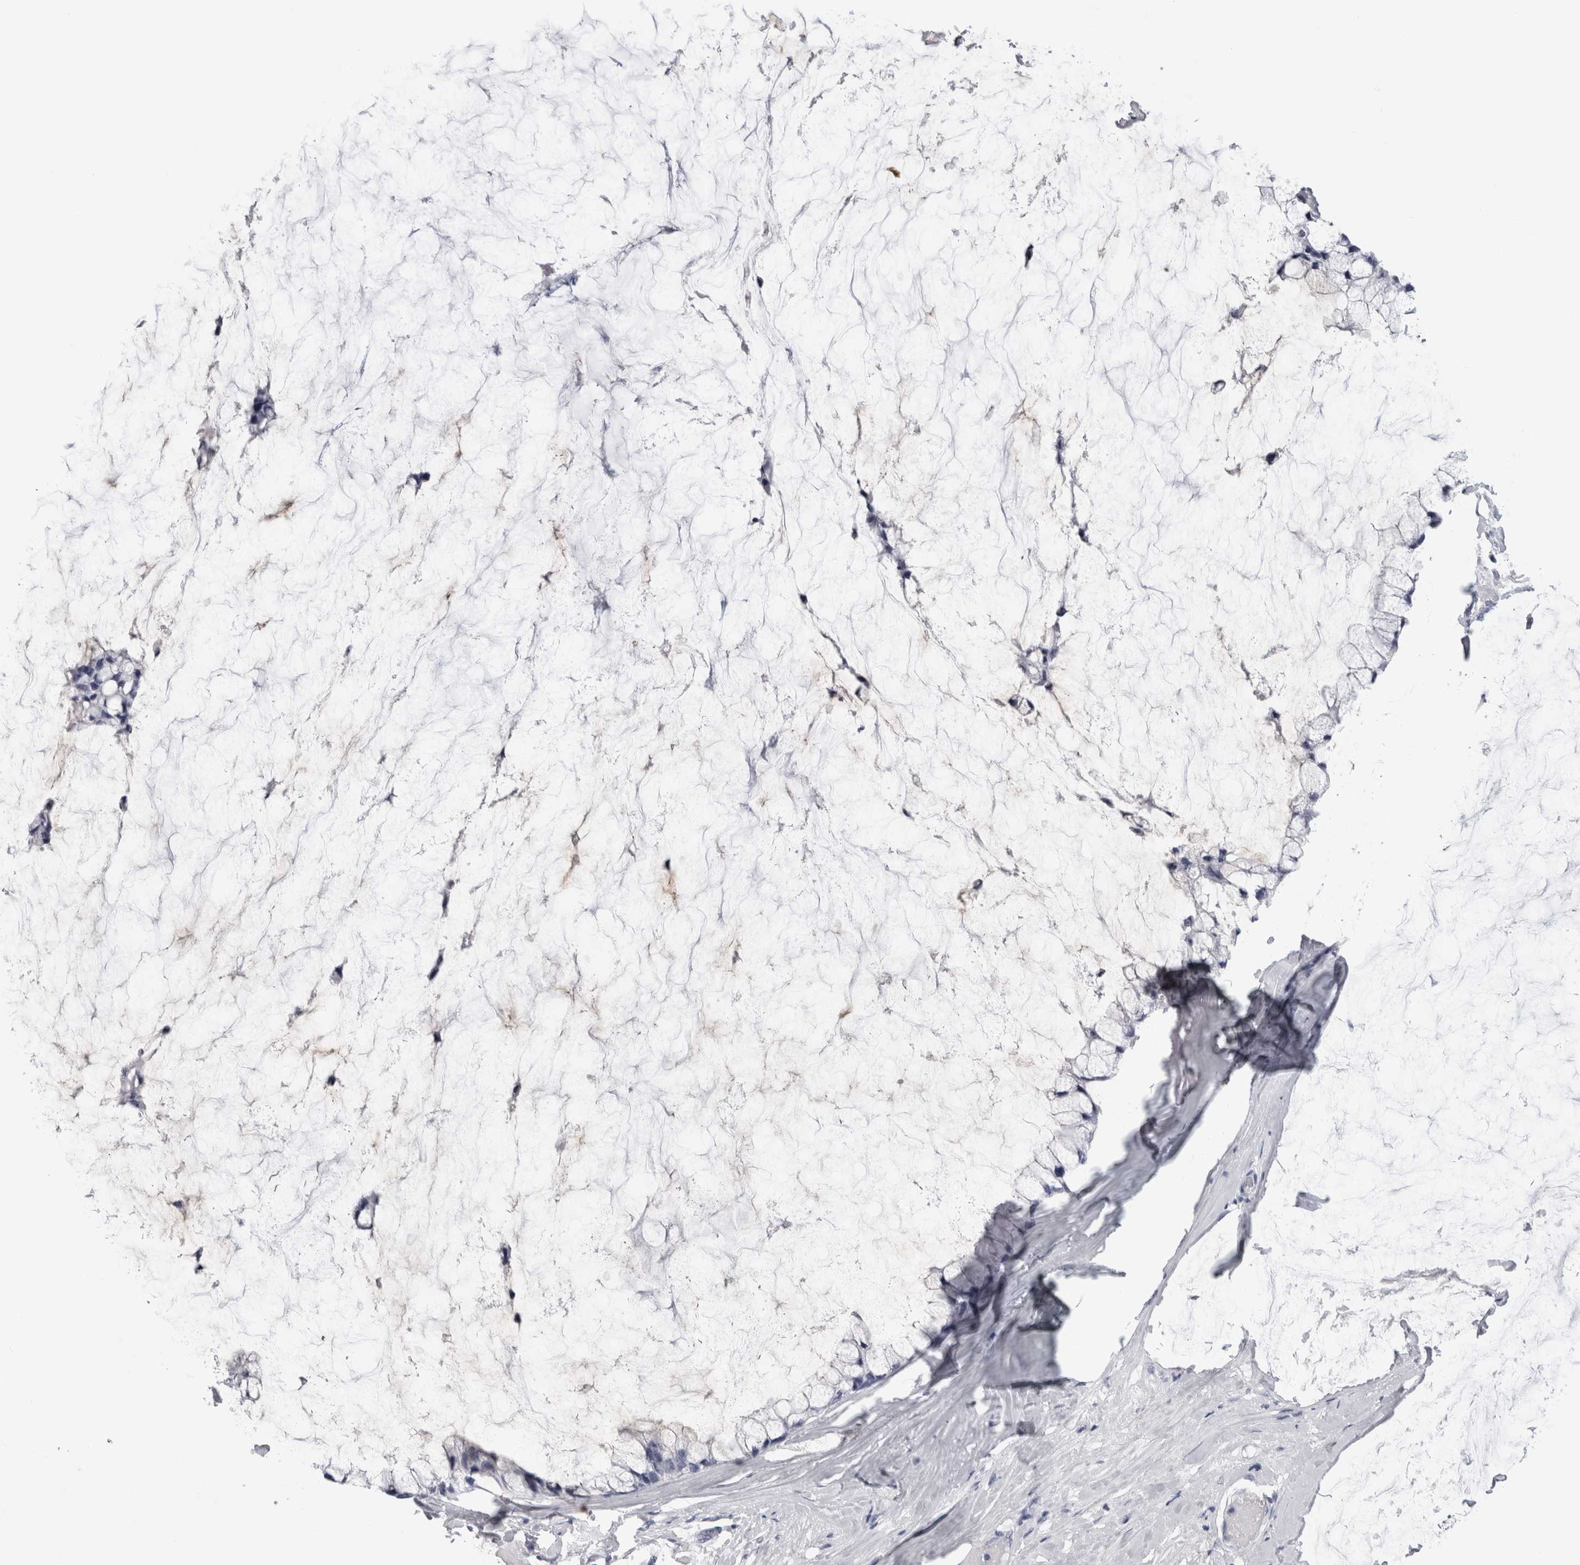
{"staining": {"intensity": "negative", "quantity": "none", "location": "none"}, "tissue": "ovarian cancer", "cell_type": "Tumor cells", "image_type": "cancer", "snomed": [{"axis": "morphology", "description": "Cystadenocarcinoma, mucinous, NOS"}, {"axis": "topography", "description": "Ovary"}], "caption": "Ovarian mucinous cystadenocarcinoma stained for a protein using immunohistochemistry (IHC) demonstrates no positivity tumor cells.", "gene": "AFMID", "patient": {"sex": "female", "age": 39}}